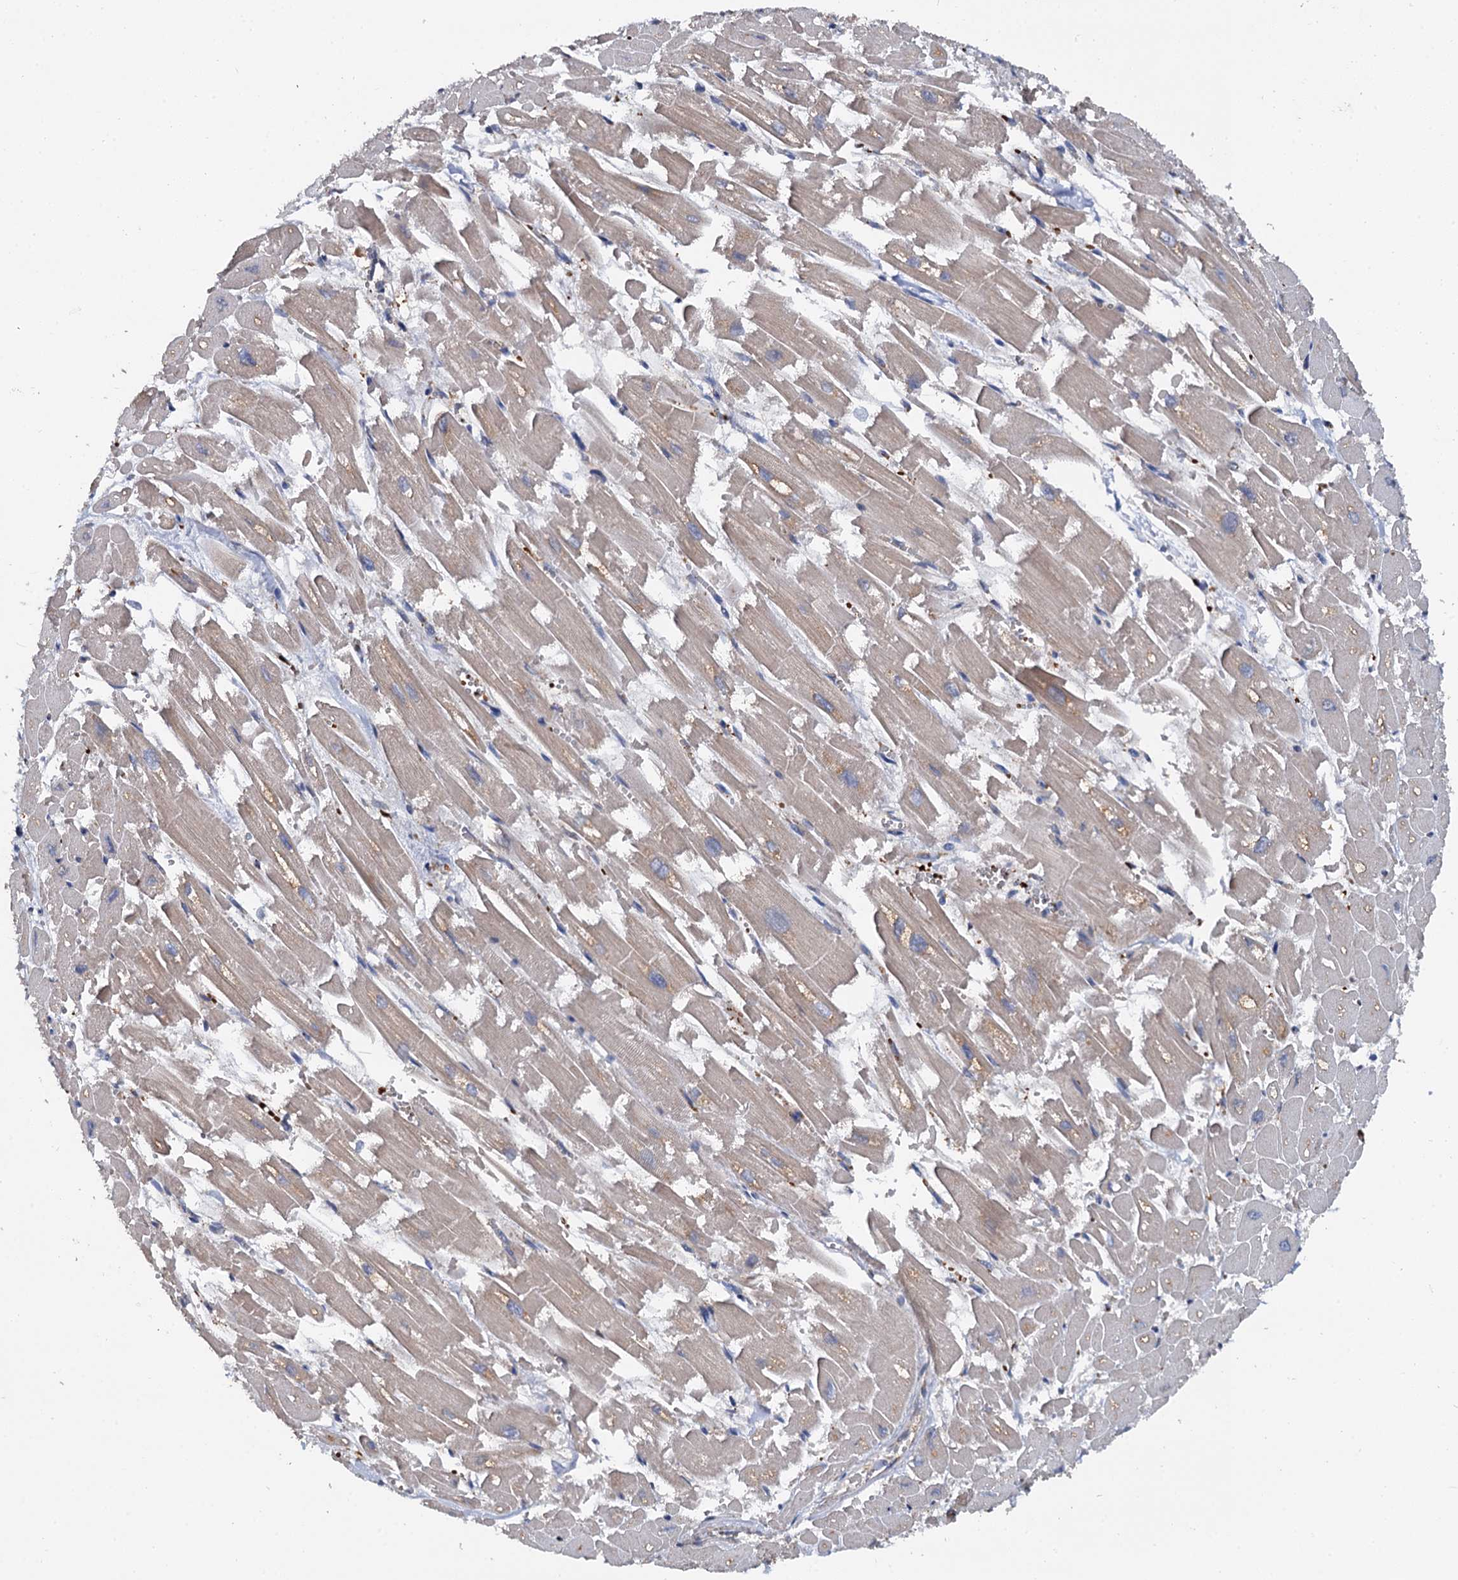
{"staining": {"intensity": "moderate", "quantity": "25%-75%", "location": "cytoplasmic/membranous"}, "tissue": "heart muscle", "cell_type": "Cardiomyocytes", "image_type": "normal", "snomed": [{"axis": "morphology", "description": "Normal tissue, NOS"}, {"axis": "topography", "description": "Heart"}], "caption": "Moderate cytoplasmic/membranous expression is seen in about 25%-75% of cardiomyocytes in benign heart muscle.", "gene": "GBA1", "patient": {"sex": "male", "age": 54}}